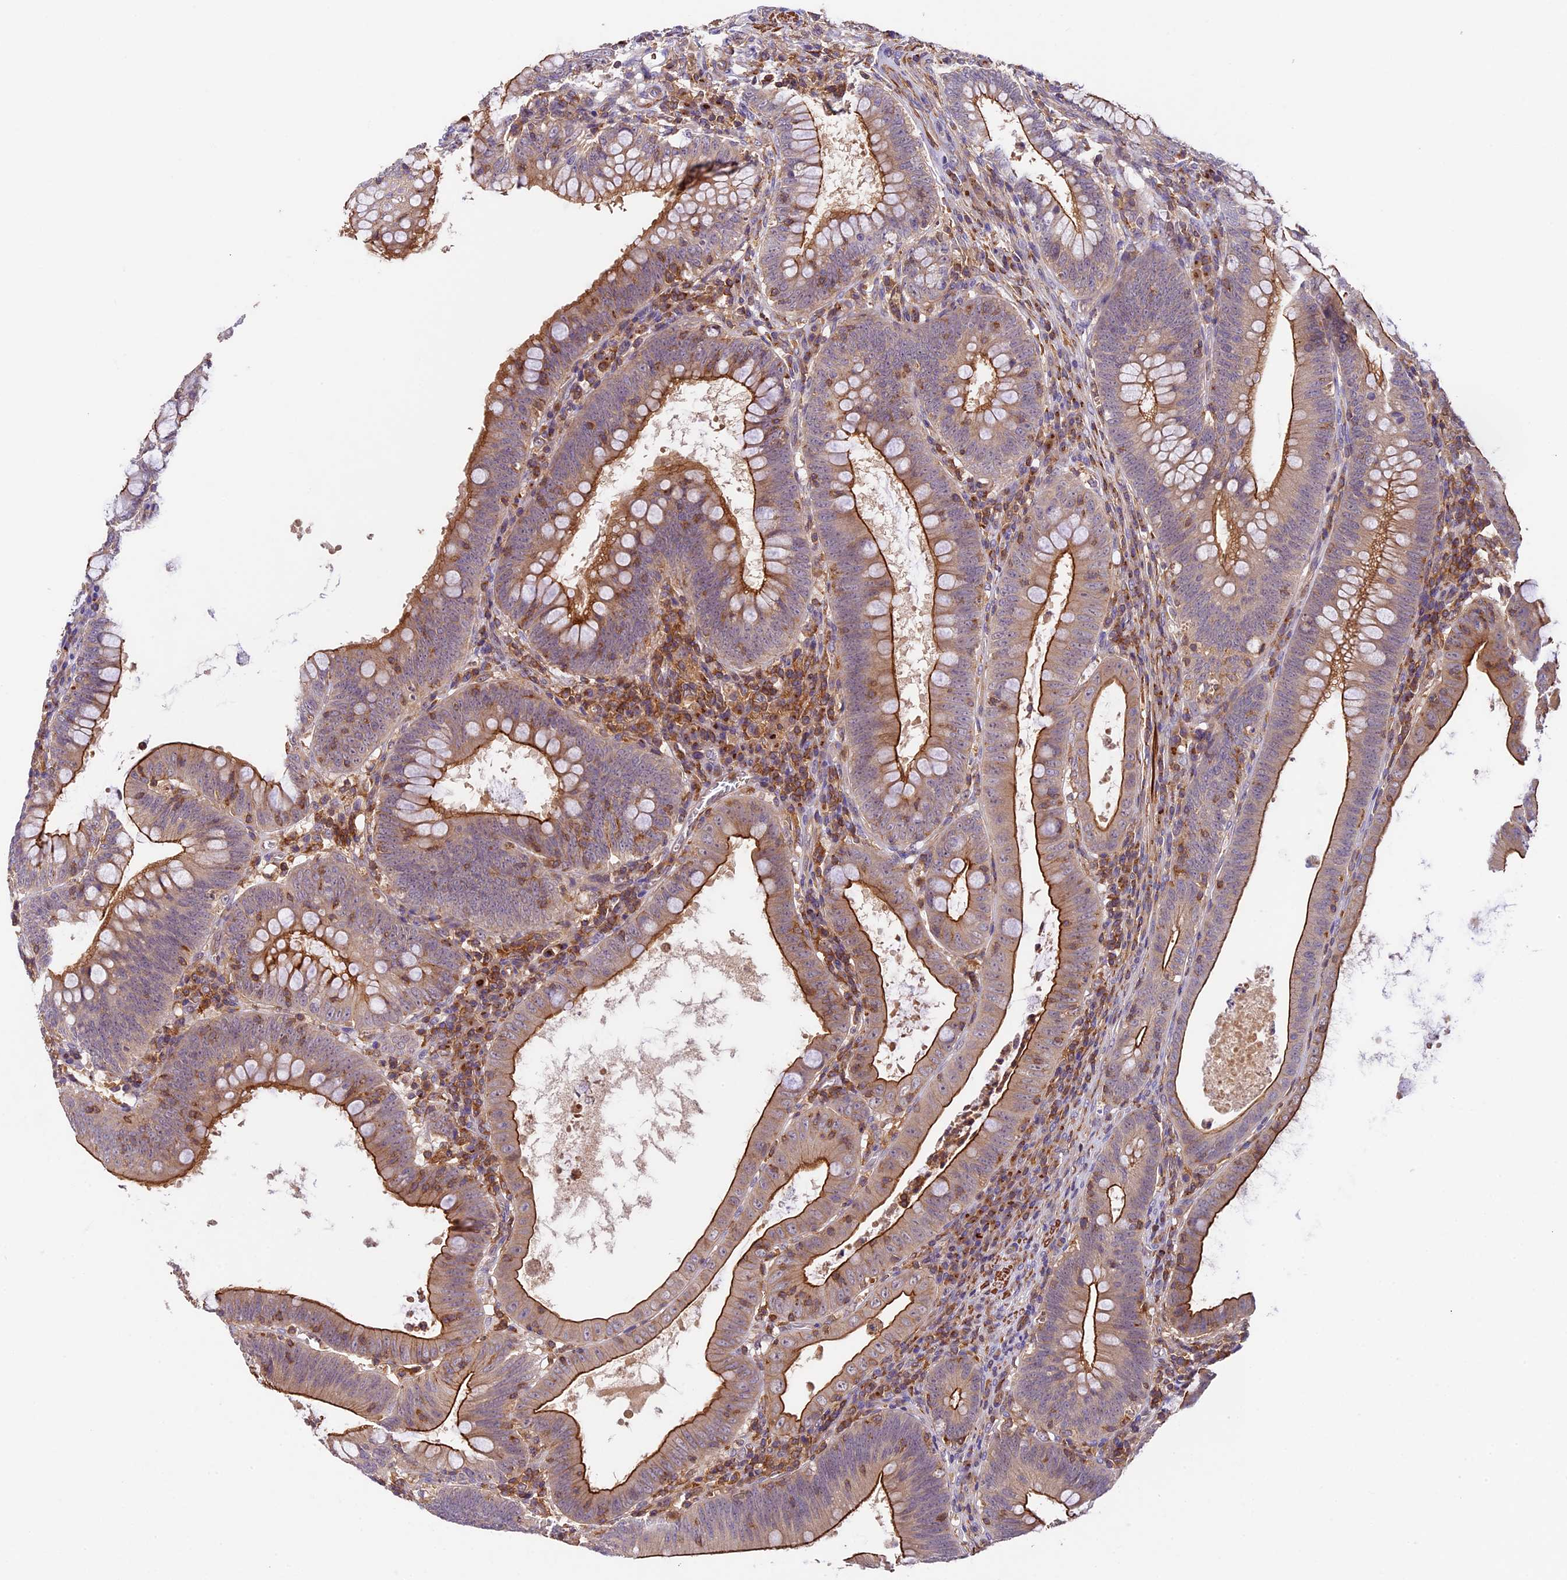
{"staining": {"intensity": "moderate", "quantity": ">75%", "location": "cytoplasmic/membranous"}, "tissue": "colorectal cancer", "cell_type": "Tumor cells", "image_type": "cancer", "snomed": [{"axis": "morphology", "description": "Normal tissue, NOS"}, {"axis": "topography", "description": "Colon"}], "caption": "Immunohistochemical staining of human colorectal cancer exhibits moderate cytoplasmic/membranous protein staining in approximately >75% of tumor cells.", "gene": "TBC1D1", "patient": {"sex": "female", "age": 82}}